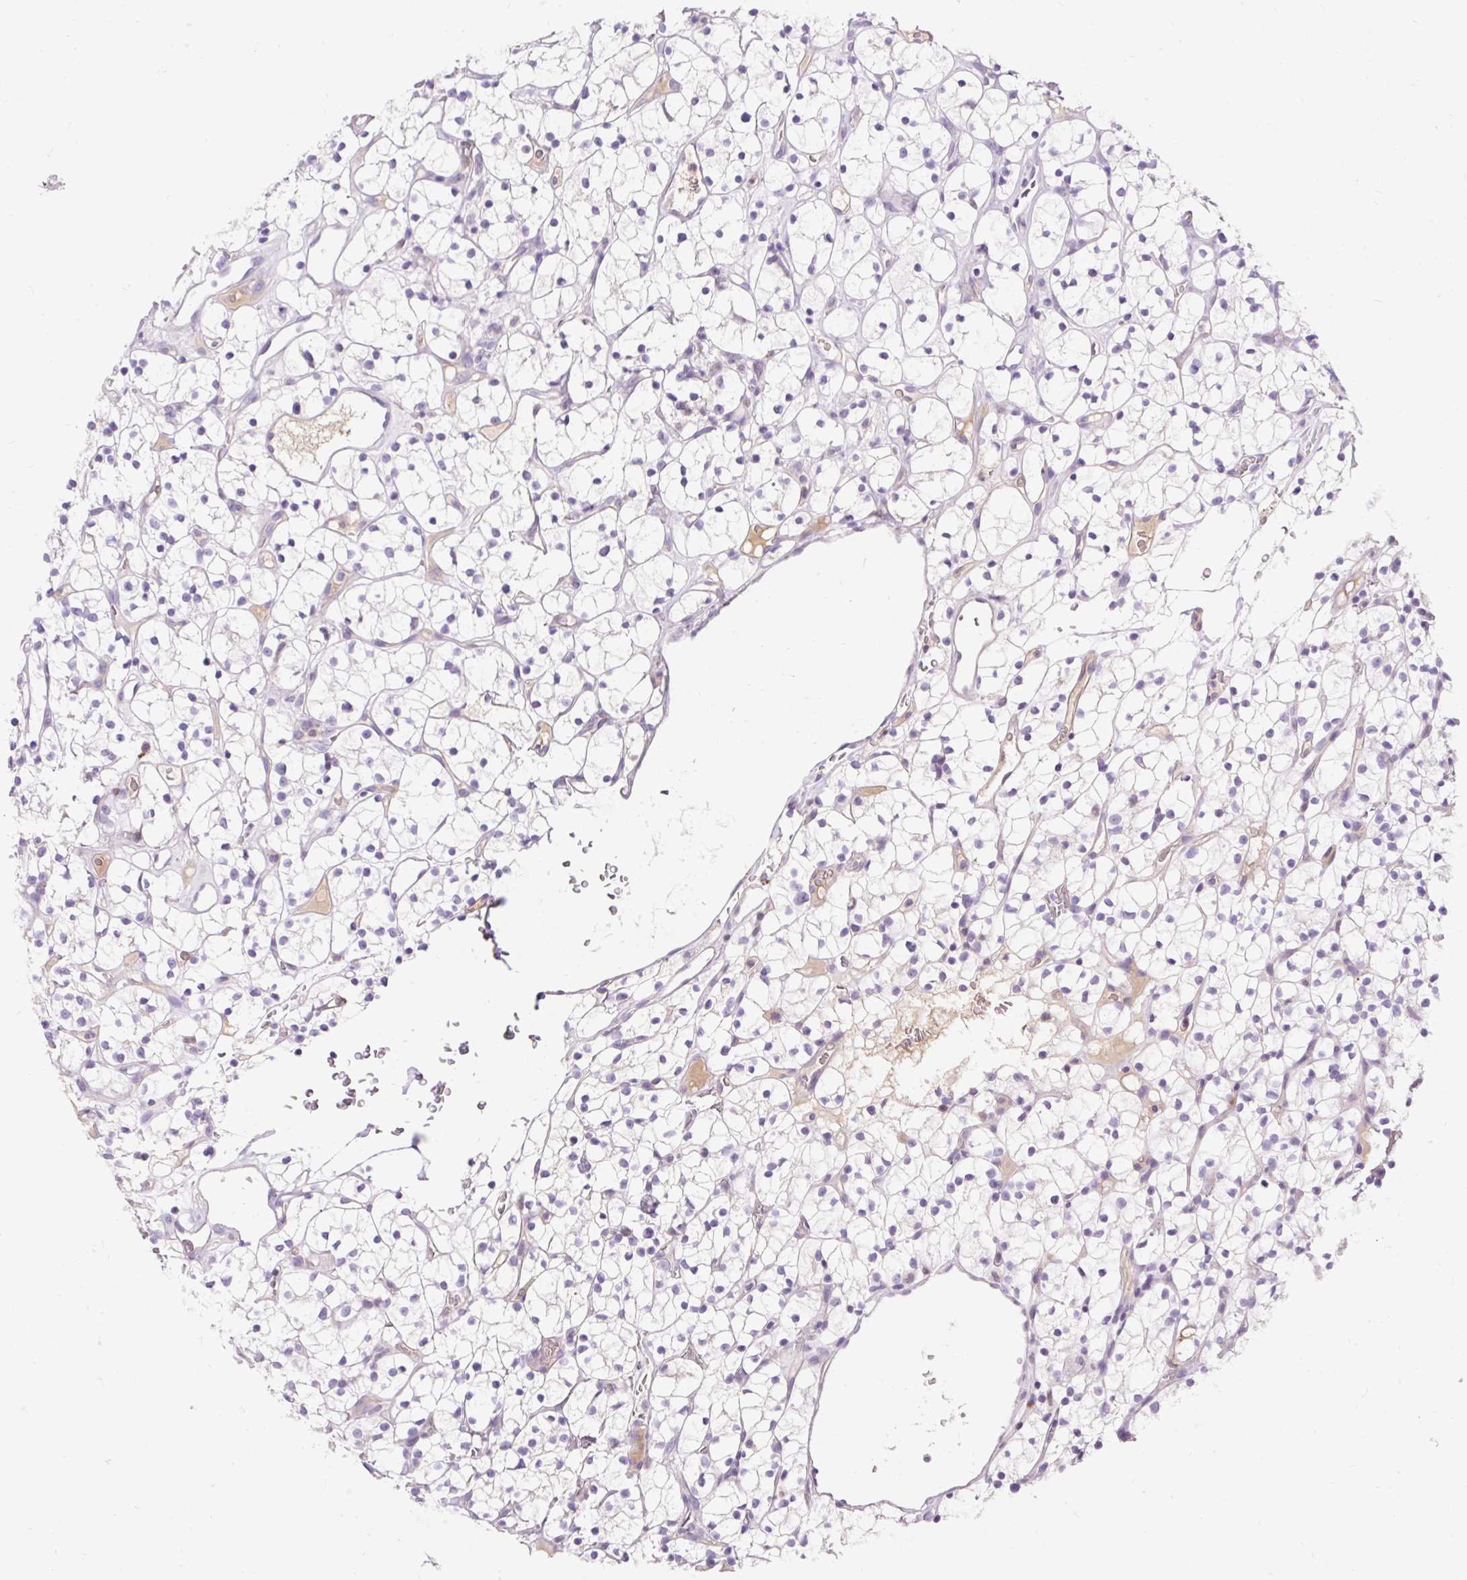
{"staining": {"intensity": "negative", "quantity": "none", "location": "none"}, "tissue": "renal cancer", "cell_type": "Tumor cells", "image_type": "cancer", "snomed": [{"axis": "morphology", "description": "Adenocarcinoma, NOS"}, {"axis": "topography", "description": "Kidney"}], "caption": "Image shows no significant protein expression in tumor cells of renal adenocarcinoma.", "gene": "TMEM150C", "patient": {"sex": "female", "age": 64}}